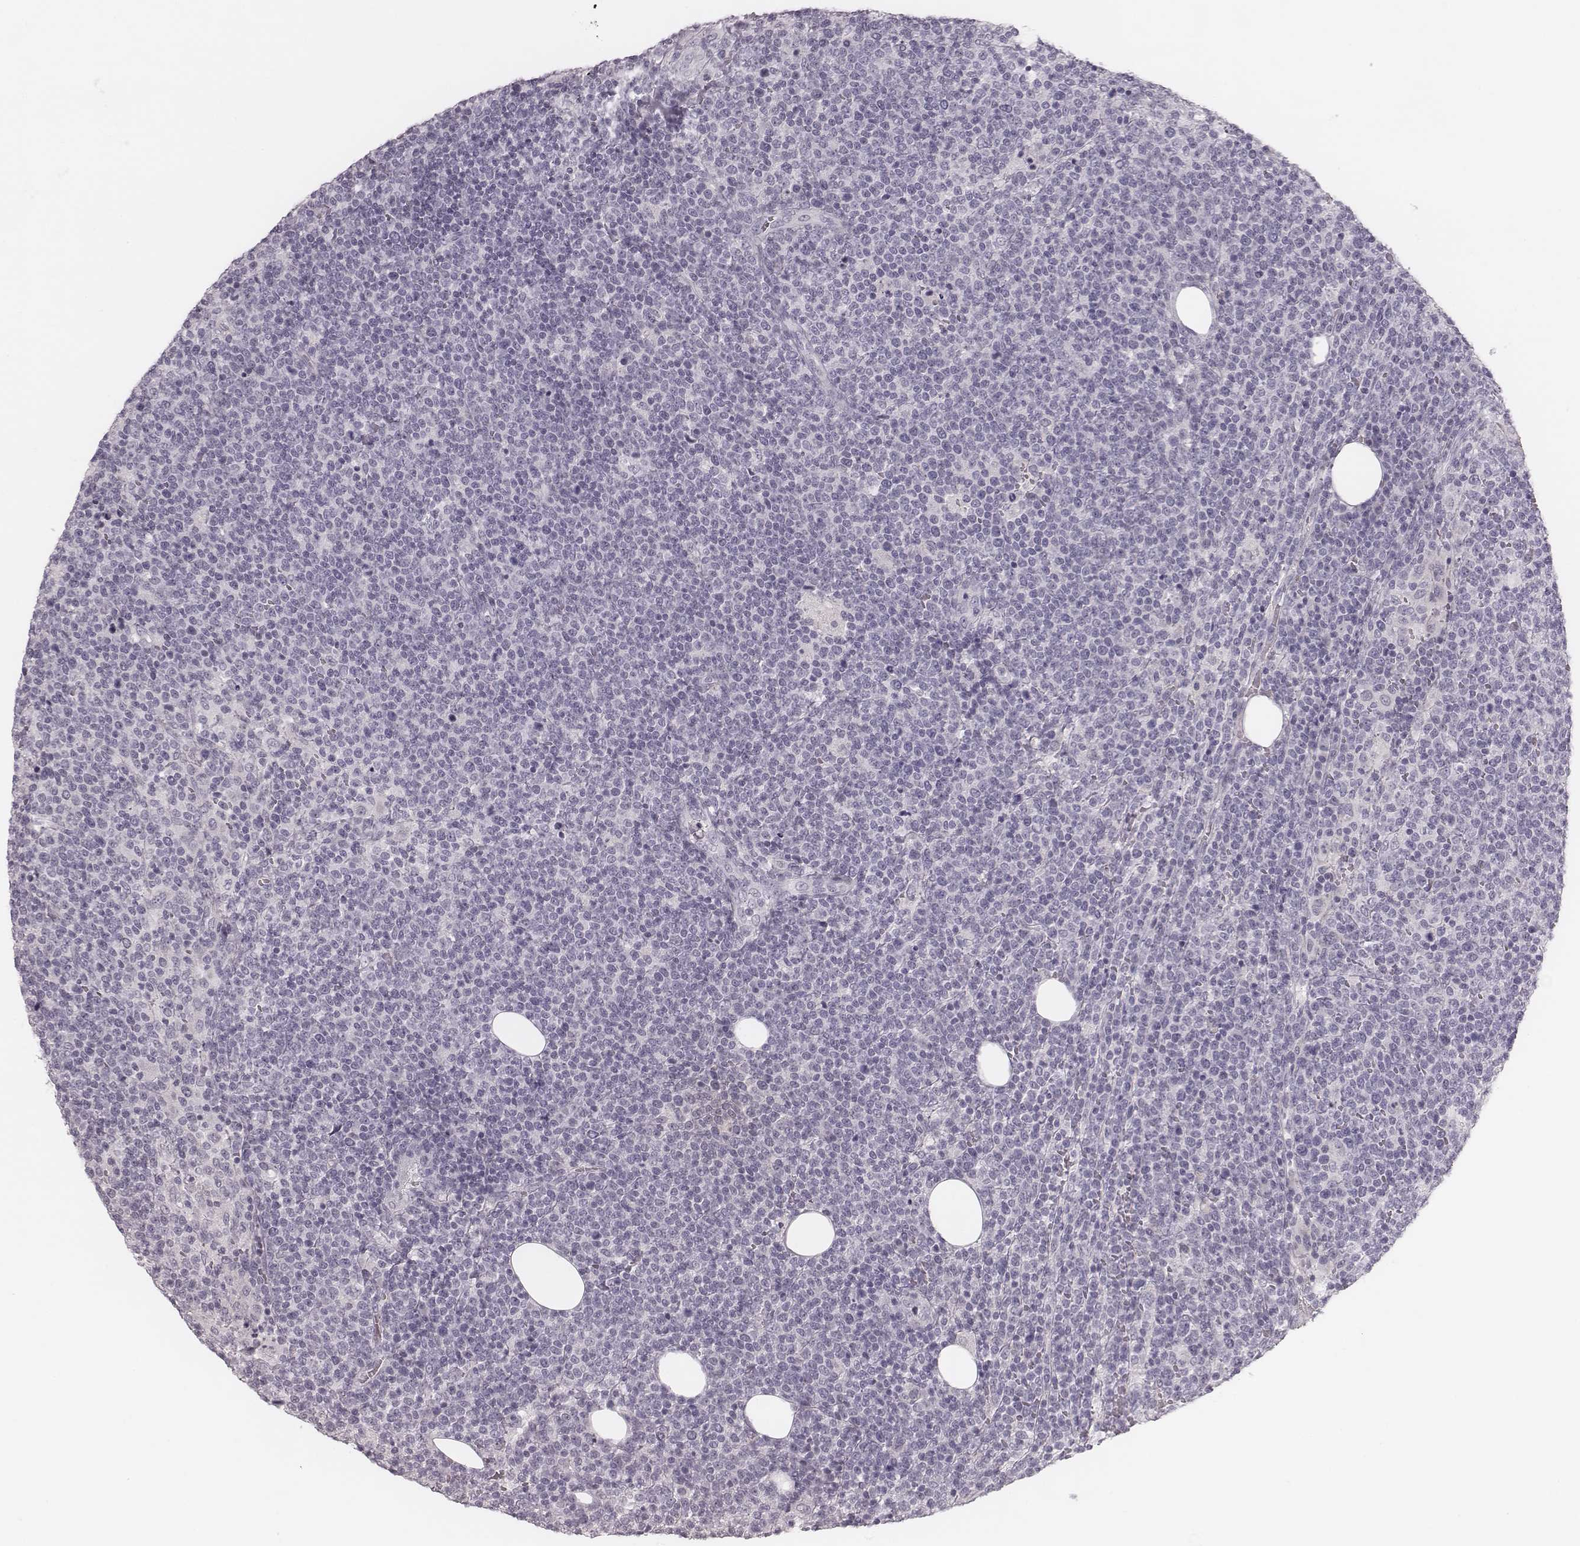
{"staining": {"intensity": "negative", "quantity": "none", "location": "none"}, "tissue": "lymphoma", "cell_type": "Tumor cells", "image_type": "cancer", "snomed": [{"axis": "morphology", "description": "Malignant lymphoma, non-Hodgkin's type, High grade"}, {"axis": "topography", "description": "Lymph node"}], "caption": "This is an IHC histopathology image of human lymphoma. There is no positivity in tumor cells.", "gene": "SPA17", "patient": {"sex": "male", "age": 61}}